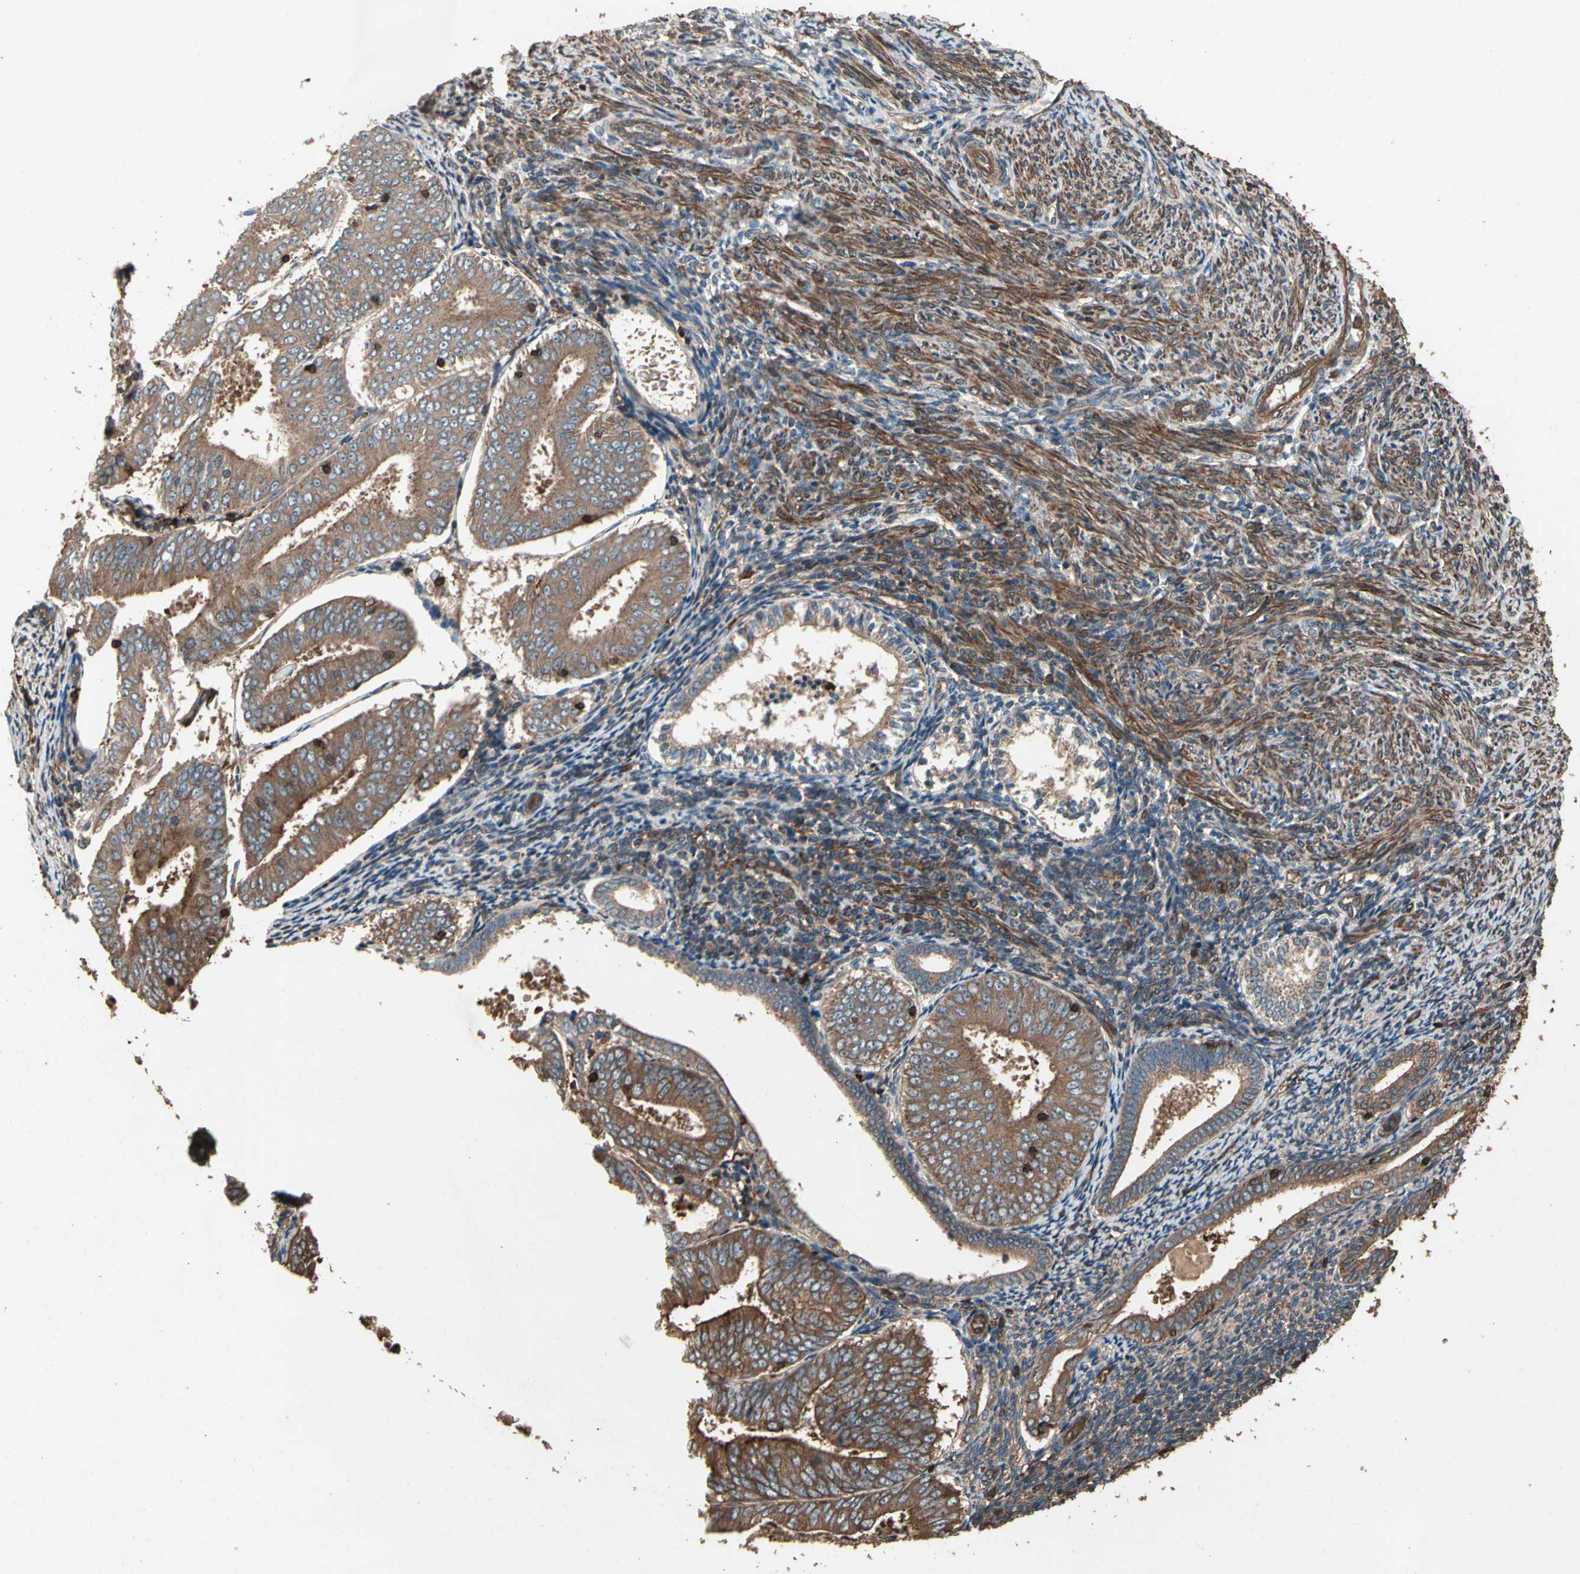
{"staining": {"intensity": "moderate", "quantity": ">75%", "location": "cytoplasmic/membranous"}, "tissue": "endometrial cancer", "cell_type": "Tumor cells", "image_type": "cancer", "snomed": [{"axis": "morphology", "description": "Adenocarcinoma, NOS"}, {"axis": "topography", "description": "Endometrium"}], "caption": "The photomicrograph displays a brown stain indicating the presence of a protein in the cytoplasmic/membranous of tumor cells in endometrial adenocarcinoma.", "gene": "AGBL2", "patient": {"sex": "female", "age": 63}}